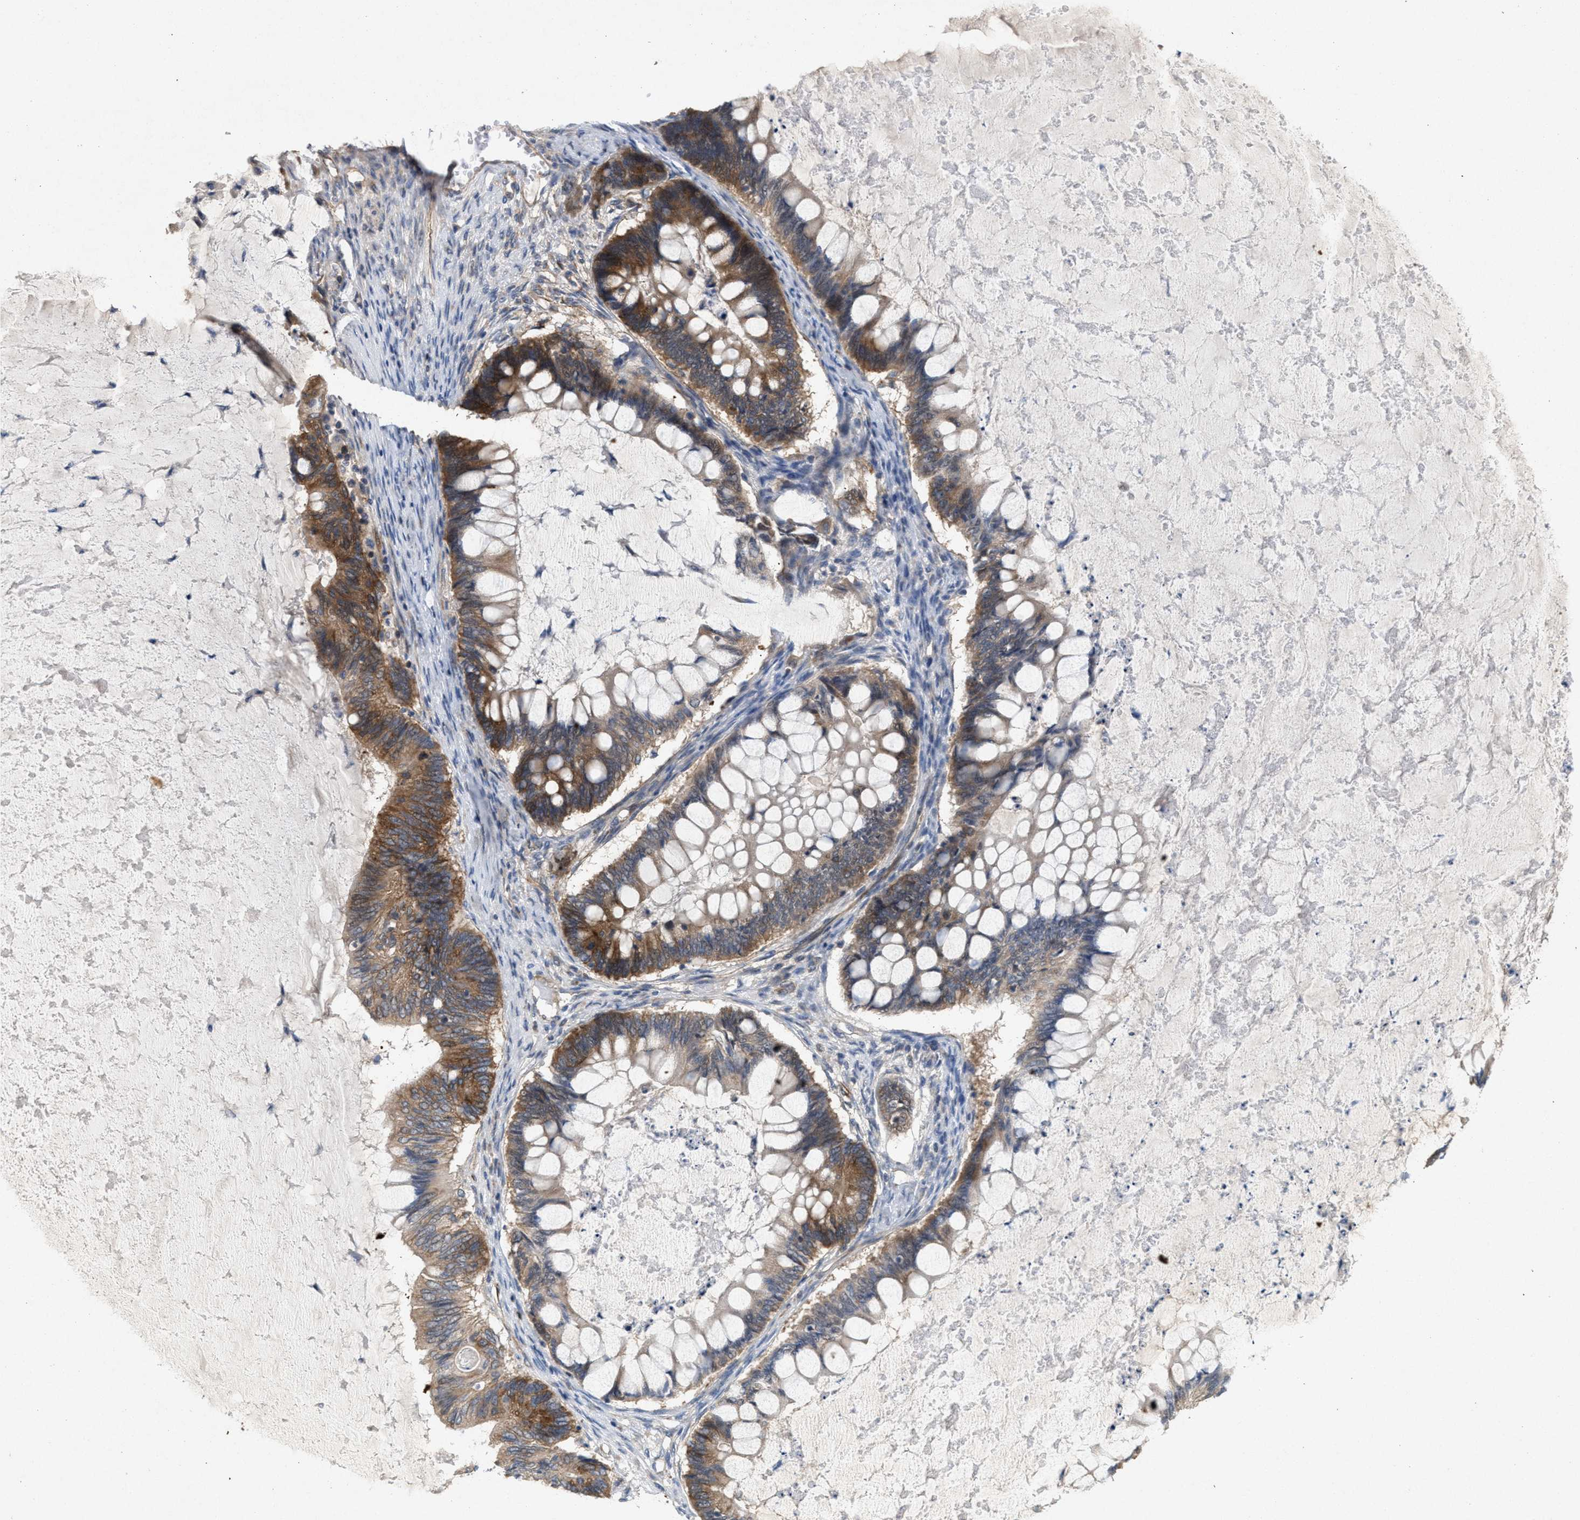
{"staining": {"intensity": "moderate", "quantity": ">75%", "location": "cytoplasmic/membranous"}, "tissue": "ovarian cancer", "cell_type": "Tumor cells", "image_type": "cancer", "snomed": [{"axis": "morphology", "description": "Cystadenocarcinoma, mucinous, NOS"}, {"axis": "topography", "description": "Ovary"}], "caption": "Mucinous cystadenocarcinoma (ovarian) stained for a protein (brown) reveals moderate cytoplasmic/membranous positive positivity in approximately >75% of tumor cells.", "gene": "UBAP2", "patient": {"sex": "female", "age": 61}}